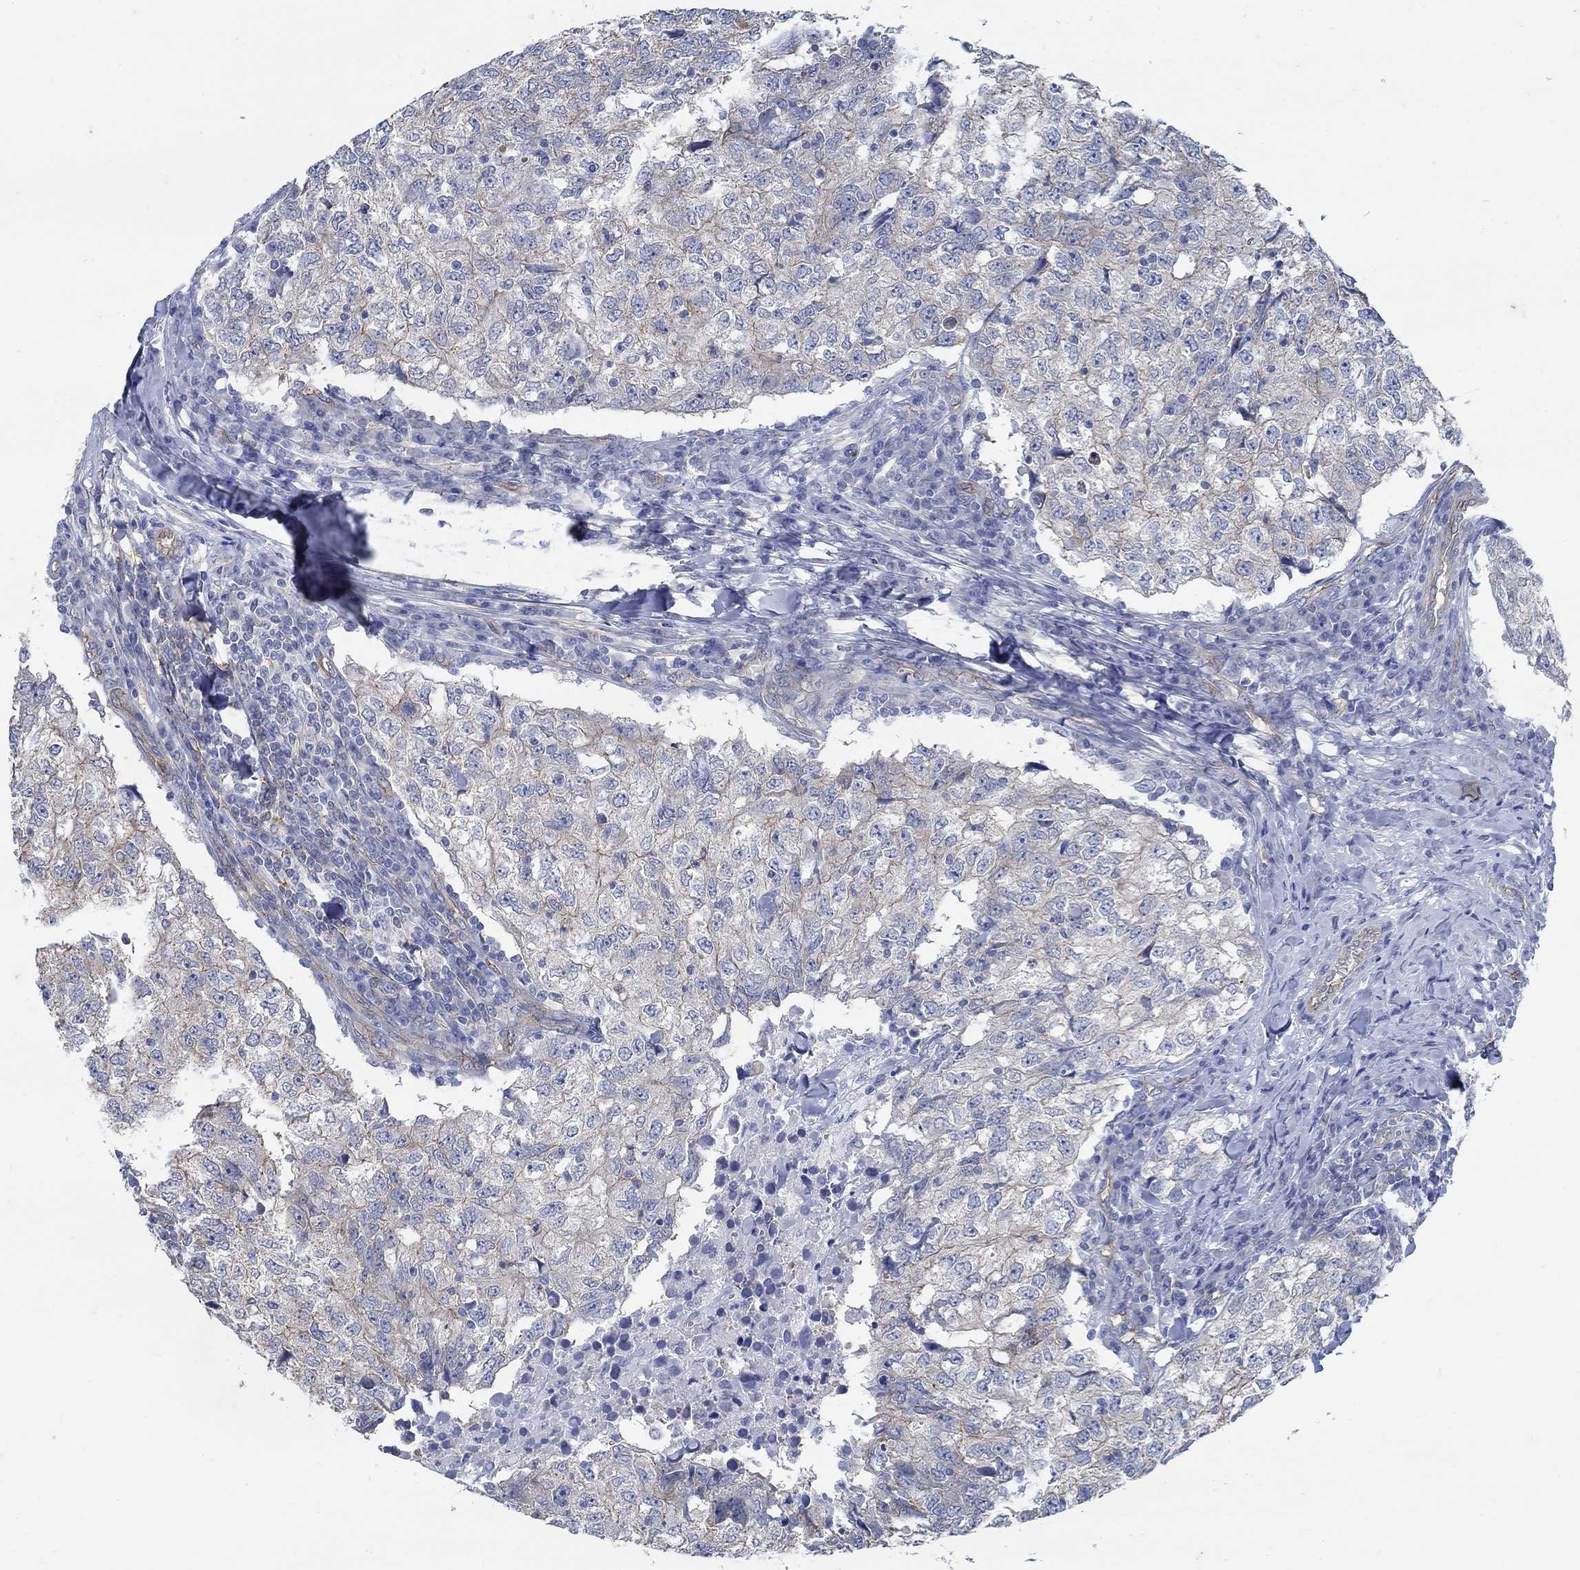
{"staining": {"intensity": "weak", "quantity": "<25%", "location": "cytoplasmic/membranous"}, "tissue": "breast cancer", "cell_type": "Tumor cells", "image_type": "cancer", "snomed": [{"axis": "morphology", "description": "Duct carcinoma"}, {"axis": "topography", "description": "Breast"}], "caption": "This is a micrograph of immunohistochemistry staining of breast cancer (invasive ductal carcinoma), which shows no expression in tumor cells. The staining was performed using DAB (3,3'-diaminobenzidine) to visualize the protein expression in brown, while the nuclei were stained in blue with hematoxylin (Magnification: 20x).", "gene": "TMEM198", "patient": {"sex": "female", "age": 30}}